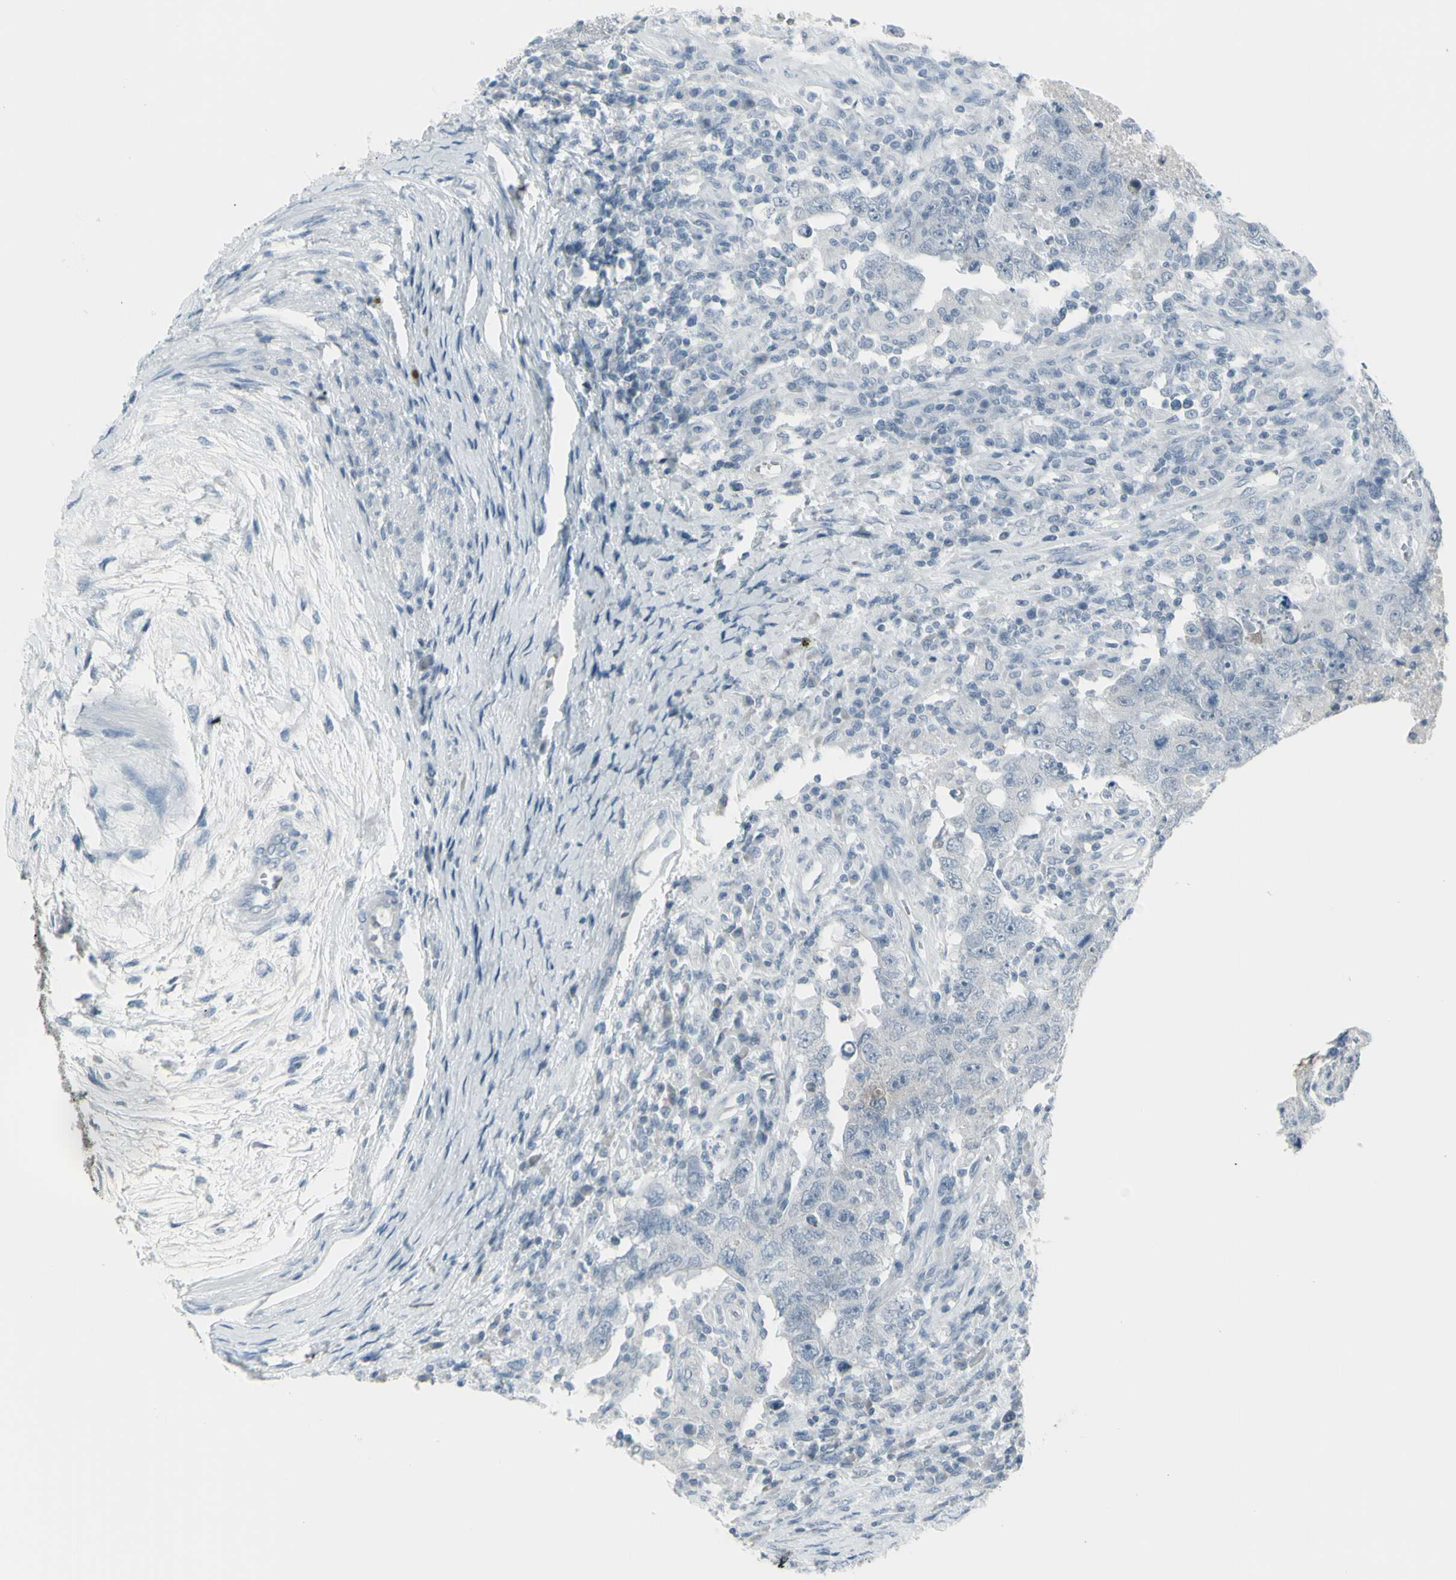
{"staining": {"intensity": "negative", "quantity": "none", "location": "none"}, "tissue": "testis cancer", "cell_type": "Tumor cells", "image_type": "cancer", "snomed": [{"axis": "morphology", "description": "Carcinoma, Embryonal, NOS"}, {"axis": "topography", "description": "Testis"}], "caption": "Histopathology image shows no significant protein staining in tumor cells of testis cancer (embryonal carcinoma).", "gene": "RAB3A", "patient": {"sex": "male", "age": 26}}